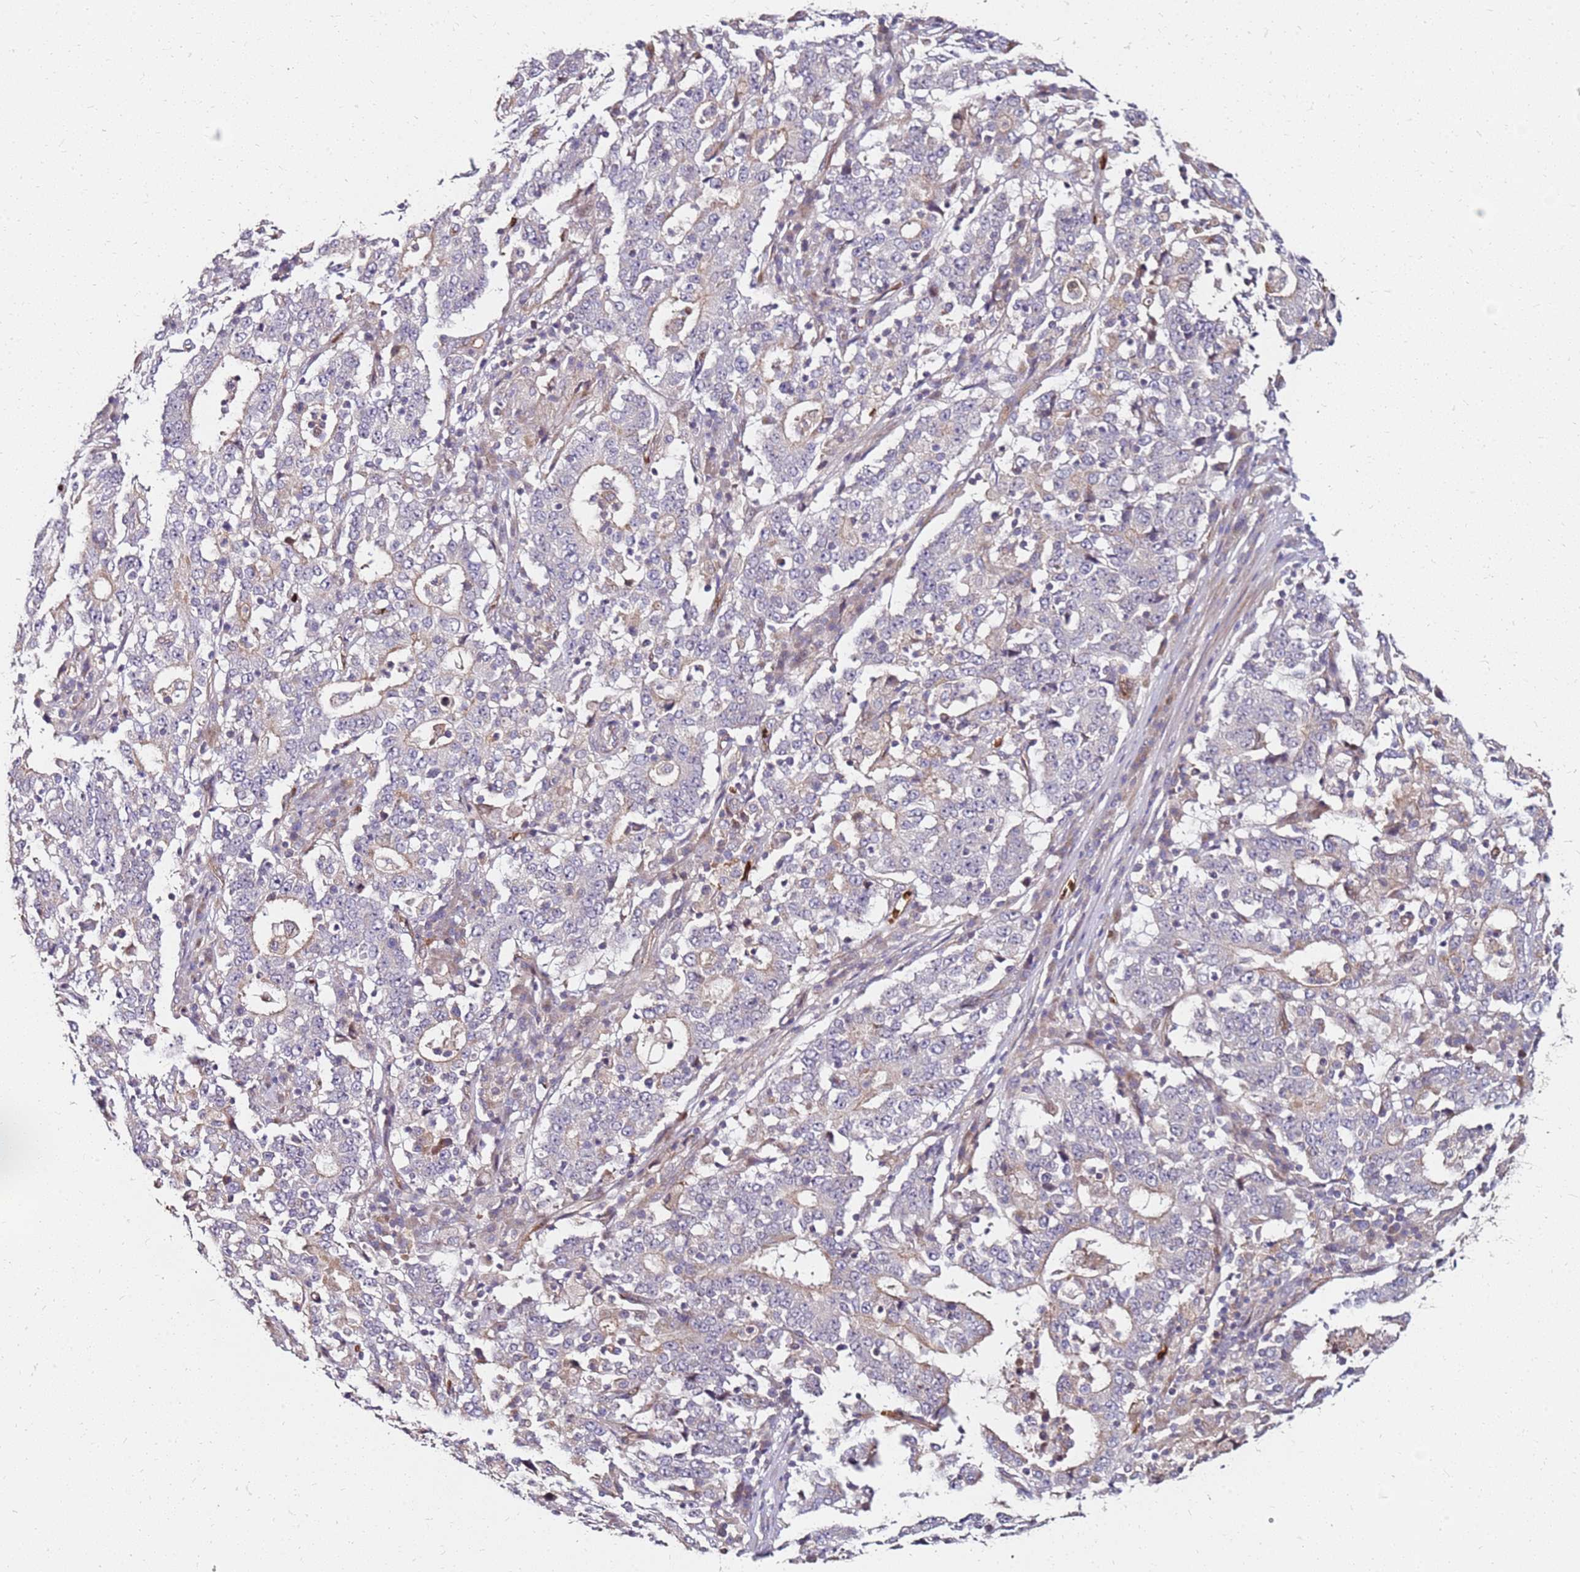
{"staining": {"intensity": "negative", "quantity": "none", "location": "none"}, "tissue": "stomach cancer", "cell_type": "Tumor cells", "image_type": "cancer", "snomed": [{"axis": "morphology", "description": "Adenocarcinoma, NOS"}, {"axis": "topography", "description": "Stomach"}], "caption": "Tumor cells are negative for brown protein staining in stomach adenocarcinoma.", "gene": "RNF11", "patient": {"sex": "male", "age": 59}}